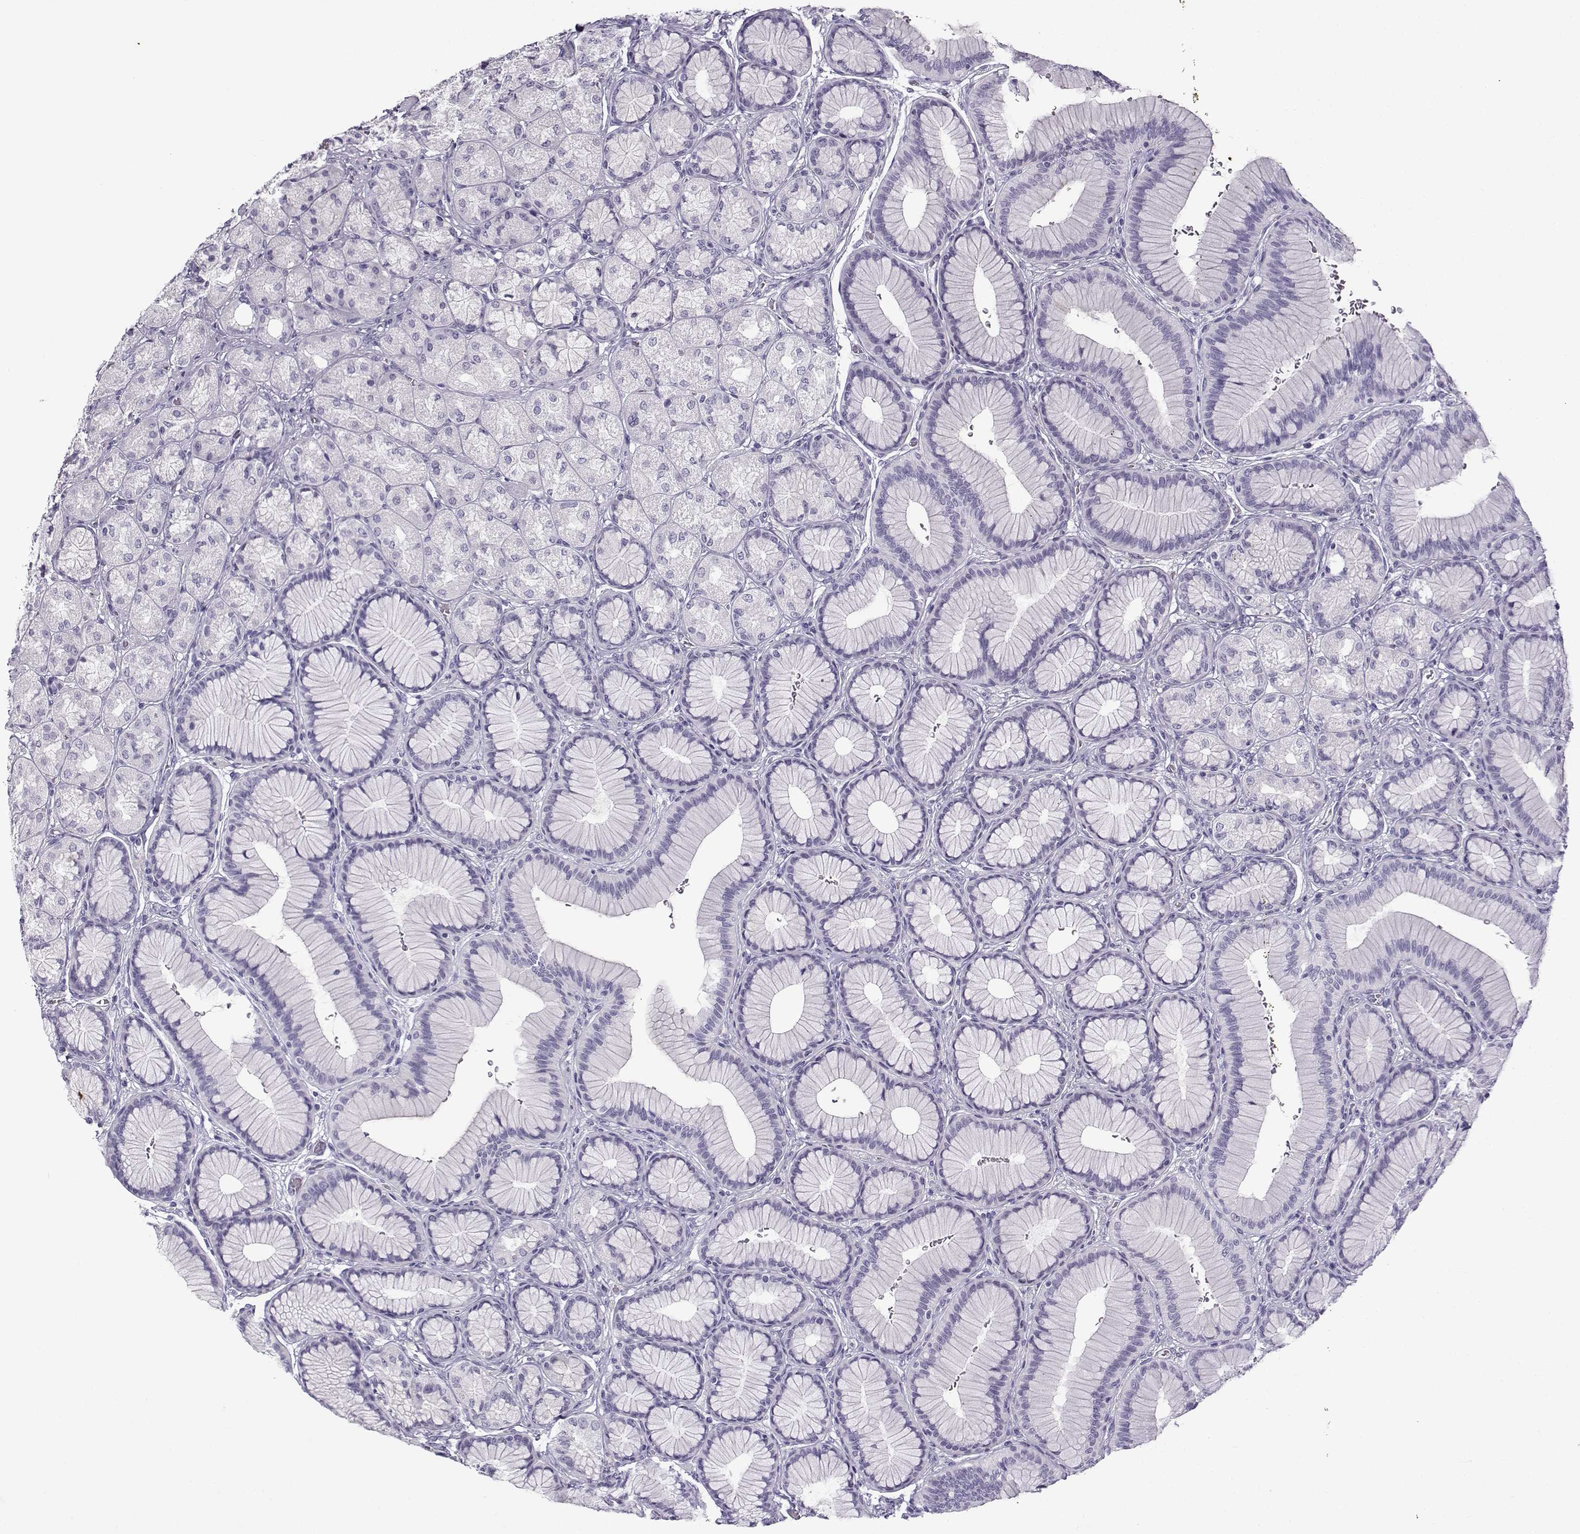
{"staining": {"intensity": "negative", "quantity": "none", "location": "none"}, "tissue": "stomach", "cell_type": "Glandular cells", "image_type": "normal", "snomed": [{"axis": "morphology", "description": "Normal tissue, NOS"}, {"axis": "morphology", "description": "Adenocarcinoma, NOS"}, {"axis": "morphology", "description": "Adenocarcinoma, High grade"}, {"axis": "topography", "description": "Stomach, upper"}, {"axis": "topography", "description": "Stomach"}], "caption": "This micrograph is of benign stomach stained with immunohistochemistry to label a protein in brown with the nuclei are counter-stained blue. There is no expression in glandular cells.", "gene": "GTSF1L", "patient": {"sex": "female", "age": 65}}